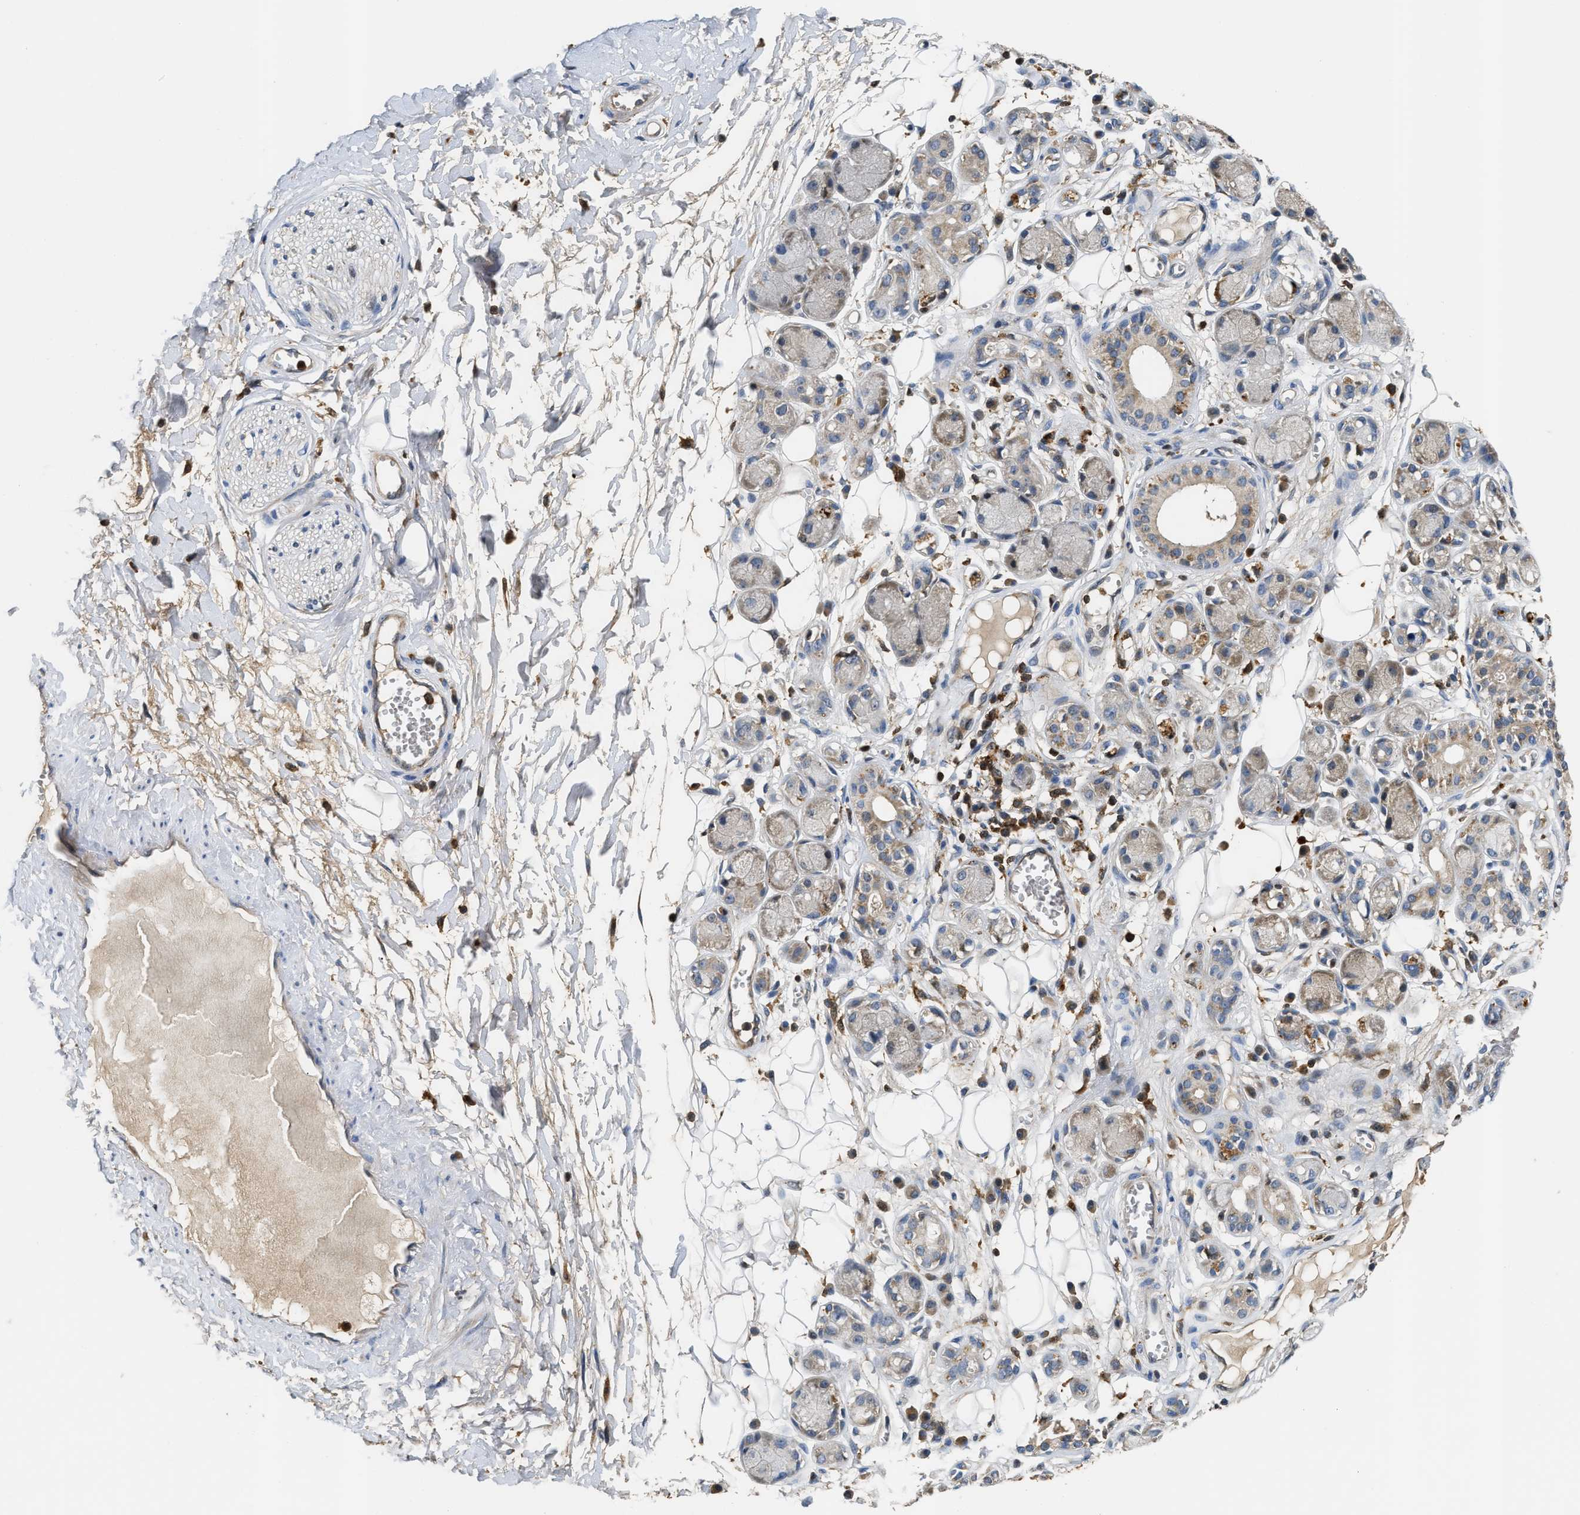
{"staining": {"intensity": "moderate", "quantity": ">75%", "location": "cytoplasmic/membranous"}, "tissue": "adipose tissue", "cell_type": "Adipocytes", "image_type": "normal", "snomed": [{"axis": "morphology", "description": "Normal tissue, NOS"}, {"axis": "morphology", "description": "Inflammation, NOS"}, {"axis": "topography", "description": "Salivary gland"}, {"axis": "topography", "description": "Peripheral nerve tissue"}], "caption": "Protein staining exhibits moderate cytoplasmic/membranous positivity in approximately >75% of adipocytes in unremarkable adipose tissue. The staining is performed using DAB brown chromogen to label protein expression. The nuclei are counter-stained blue using hematoxylin.", "gene": "OSTF1", "patient": {"sex": "female", "age": 75}}